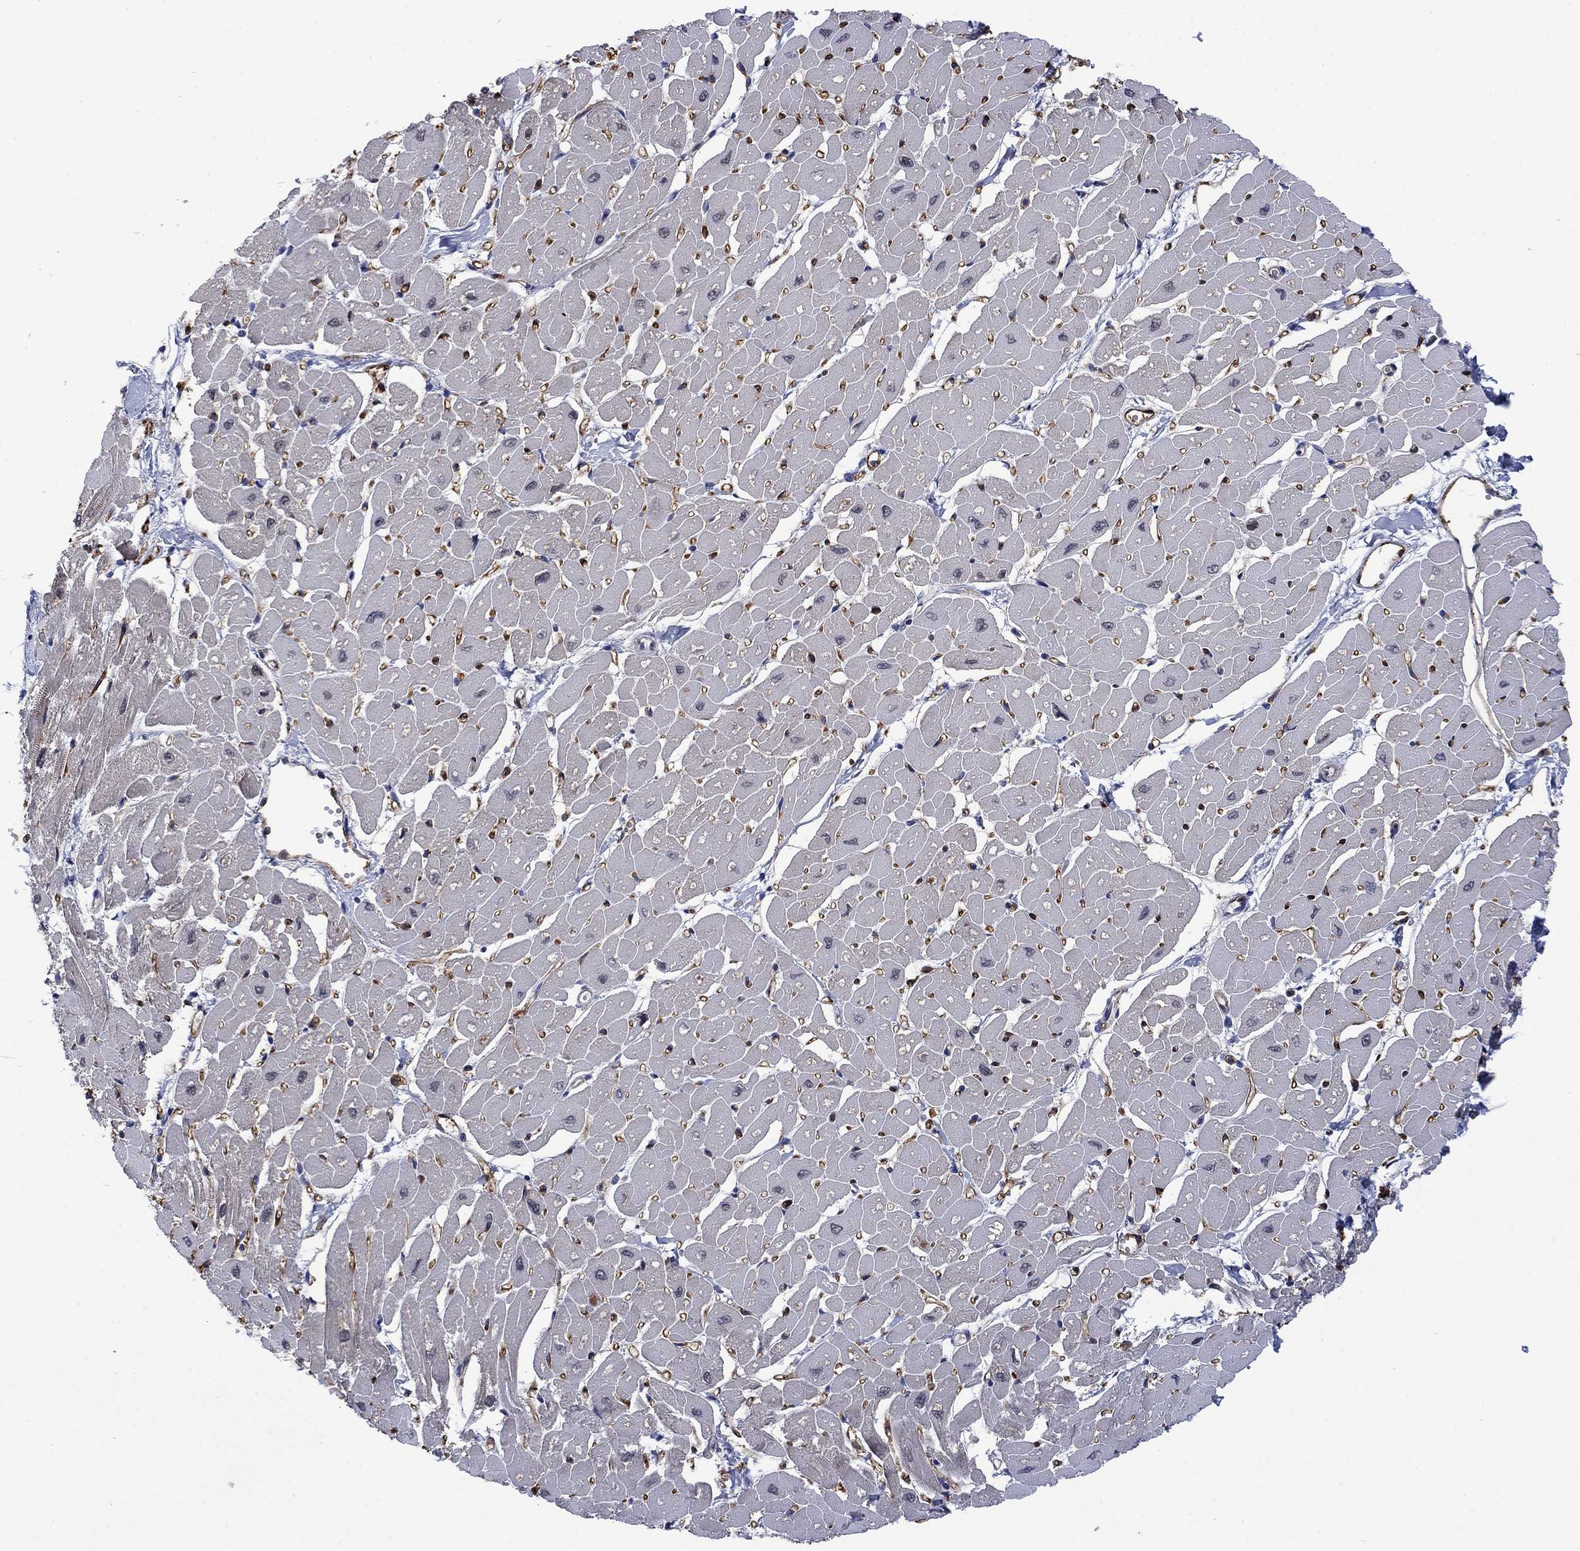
{"staining": {"intensity": "negative", "quantity": "none", "location": "none"}, "tissue": "heart muscle", "cell_type": "Cardiomyocytes", "image_type": "normal", "snomed": [{"axis": "morphology", "description": "Normal tissue, NOS"}, {"axis": "topography", "description": "Heart"}], "caption": "High magnification brightfield microscopy of unremarkable heart muscle stained with DAB (brown) and counterstained with hematoxylin (blue): cardiomyocytes show no significant expression. (Brightfield microscopy of DAB (3,3'-diaminobenzidine) immunohistochemistry at high magnification).", "gene": "AGL", "patient": {"sex": "male", "age": 57}}